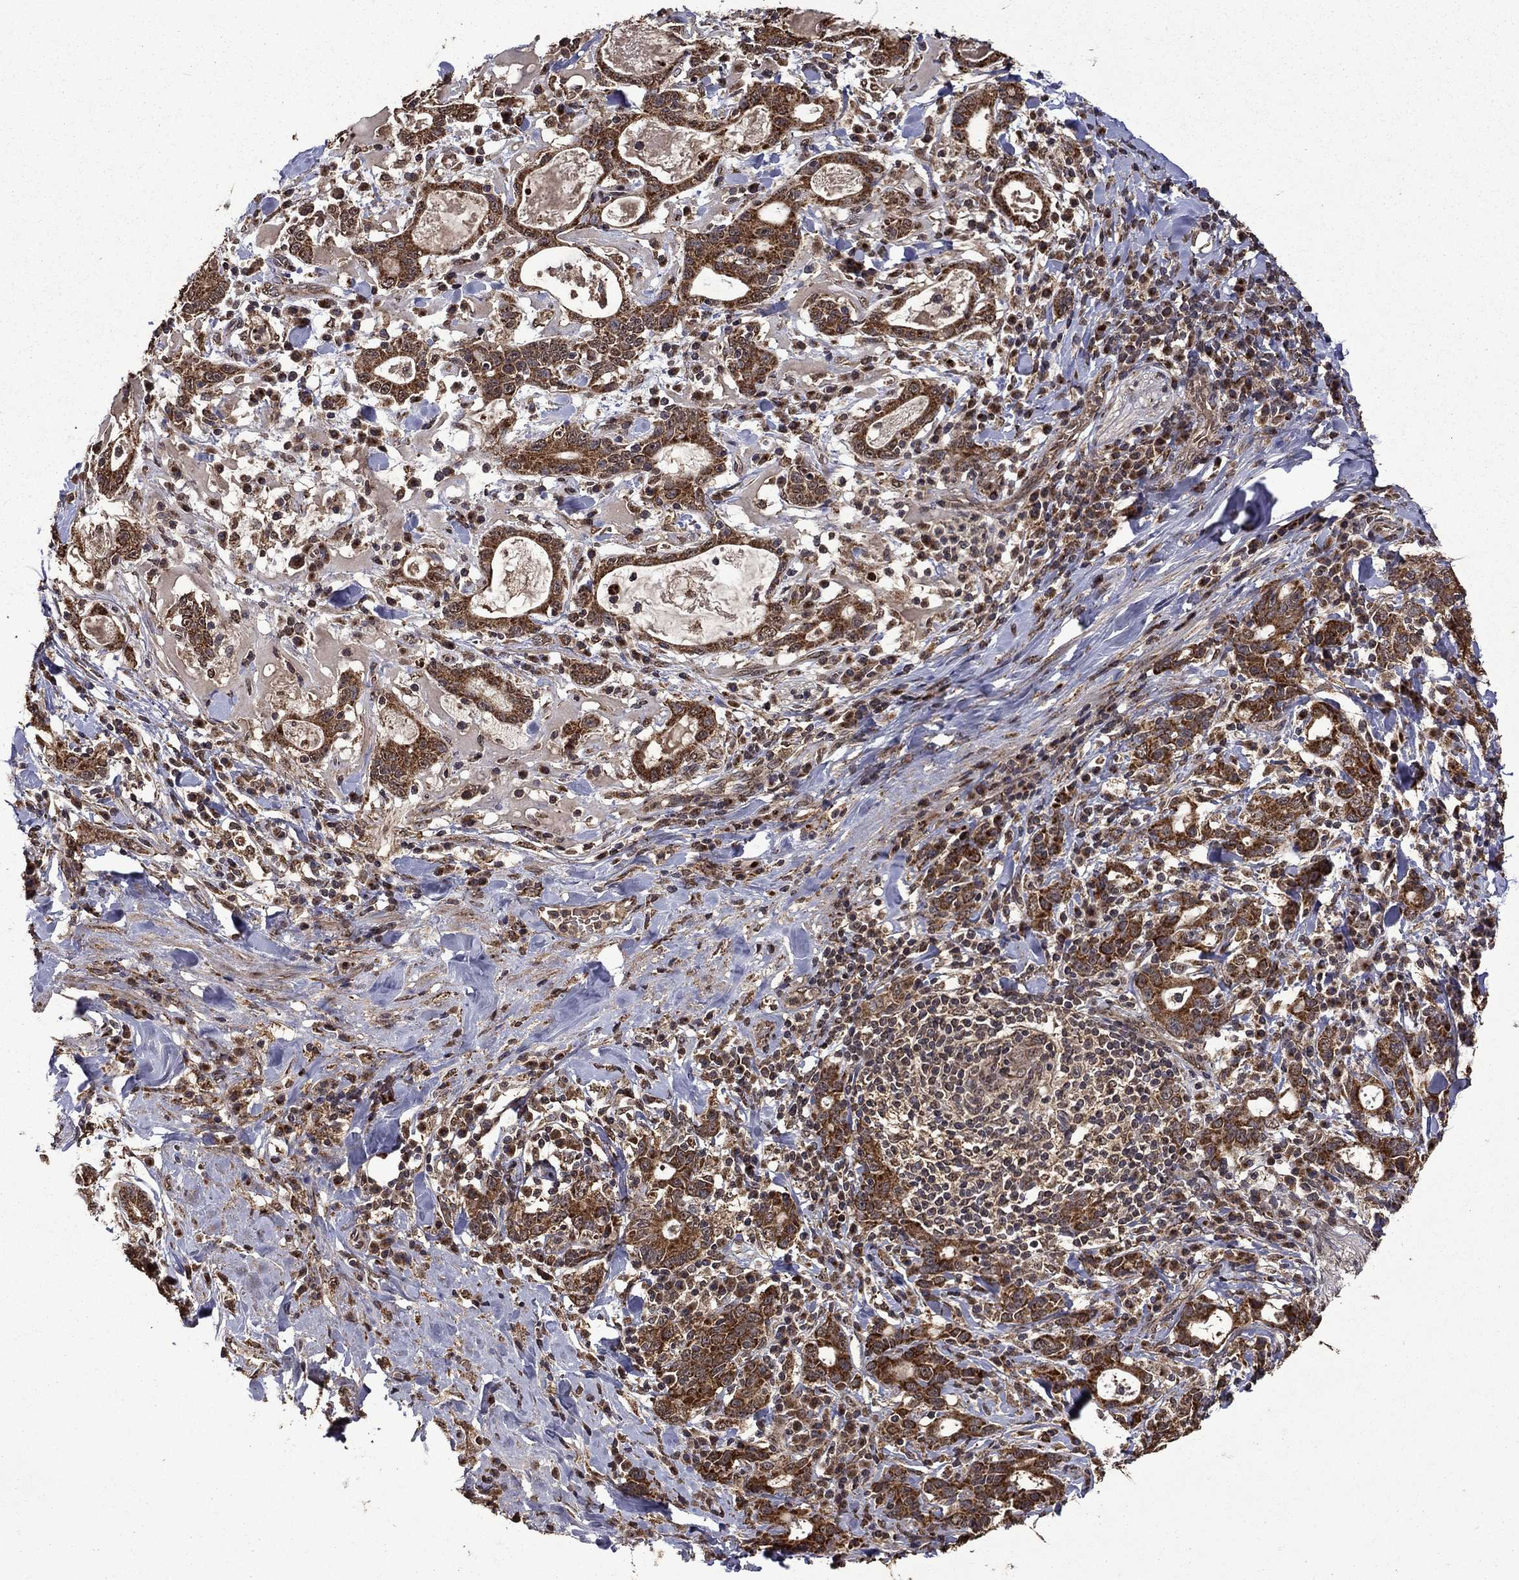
{"staining": {"intensity": "strong", "quantity": ">75%", "location": "cytoplasmic/membranous"}, "tissue": "stomach cancer", "cell_type": "Tumor cells", "image_type": "cancer", "snomed": [{"axis": "morphology", "description": "Adenocarcinoma, NOS"}, {"axis": "topography", "description": "Stomach"}], "caption": "IHC (DAB) staining of stomach cancer (adenocarcinoma) displays strong cytoplasmic/membranous protein positivity in approximately >75% of tumor cells.", "gene": "ITM2B", "patient": {"sex": "male", "age": 79}}